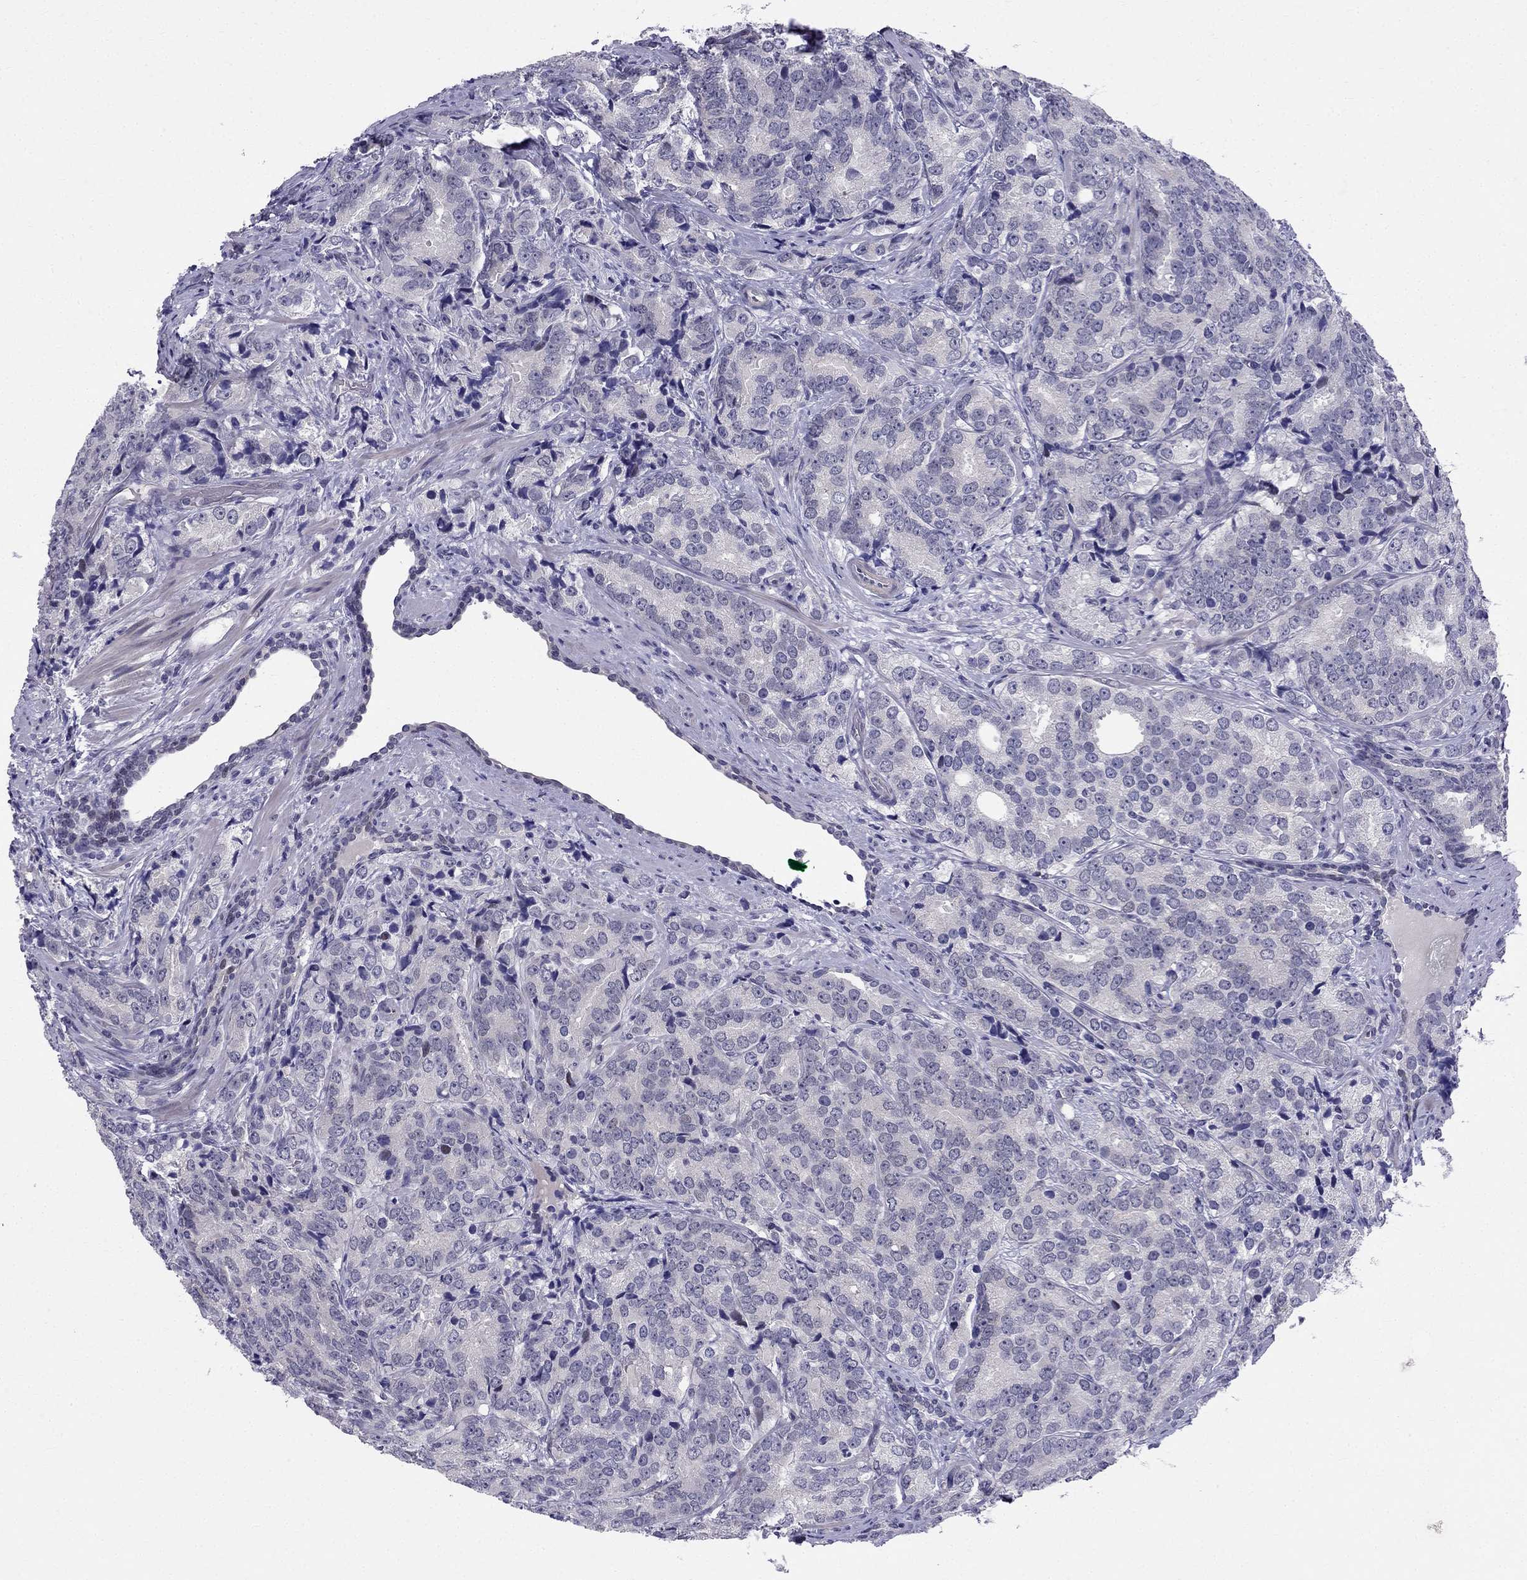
{"staining": {"intensity": "negative", "quantity": "none", "location": "none"}, "tissue": "prostate cancer", "cell_type": "Tumor cells", "image_type": "cancer", "snomed": [{"axis": "morphology", "description": "Adenocarcinoma, NOS"}, {"axis": "topography", "description": "Prostate"}], "caption": "This is an immunohistochemistry (IHC) histopathology image of human adenocarcinoma (prostate). There is no positivity in tumor cells.", "gene": "BAG5", "patient": {"sex": "male", "age": 71}}